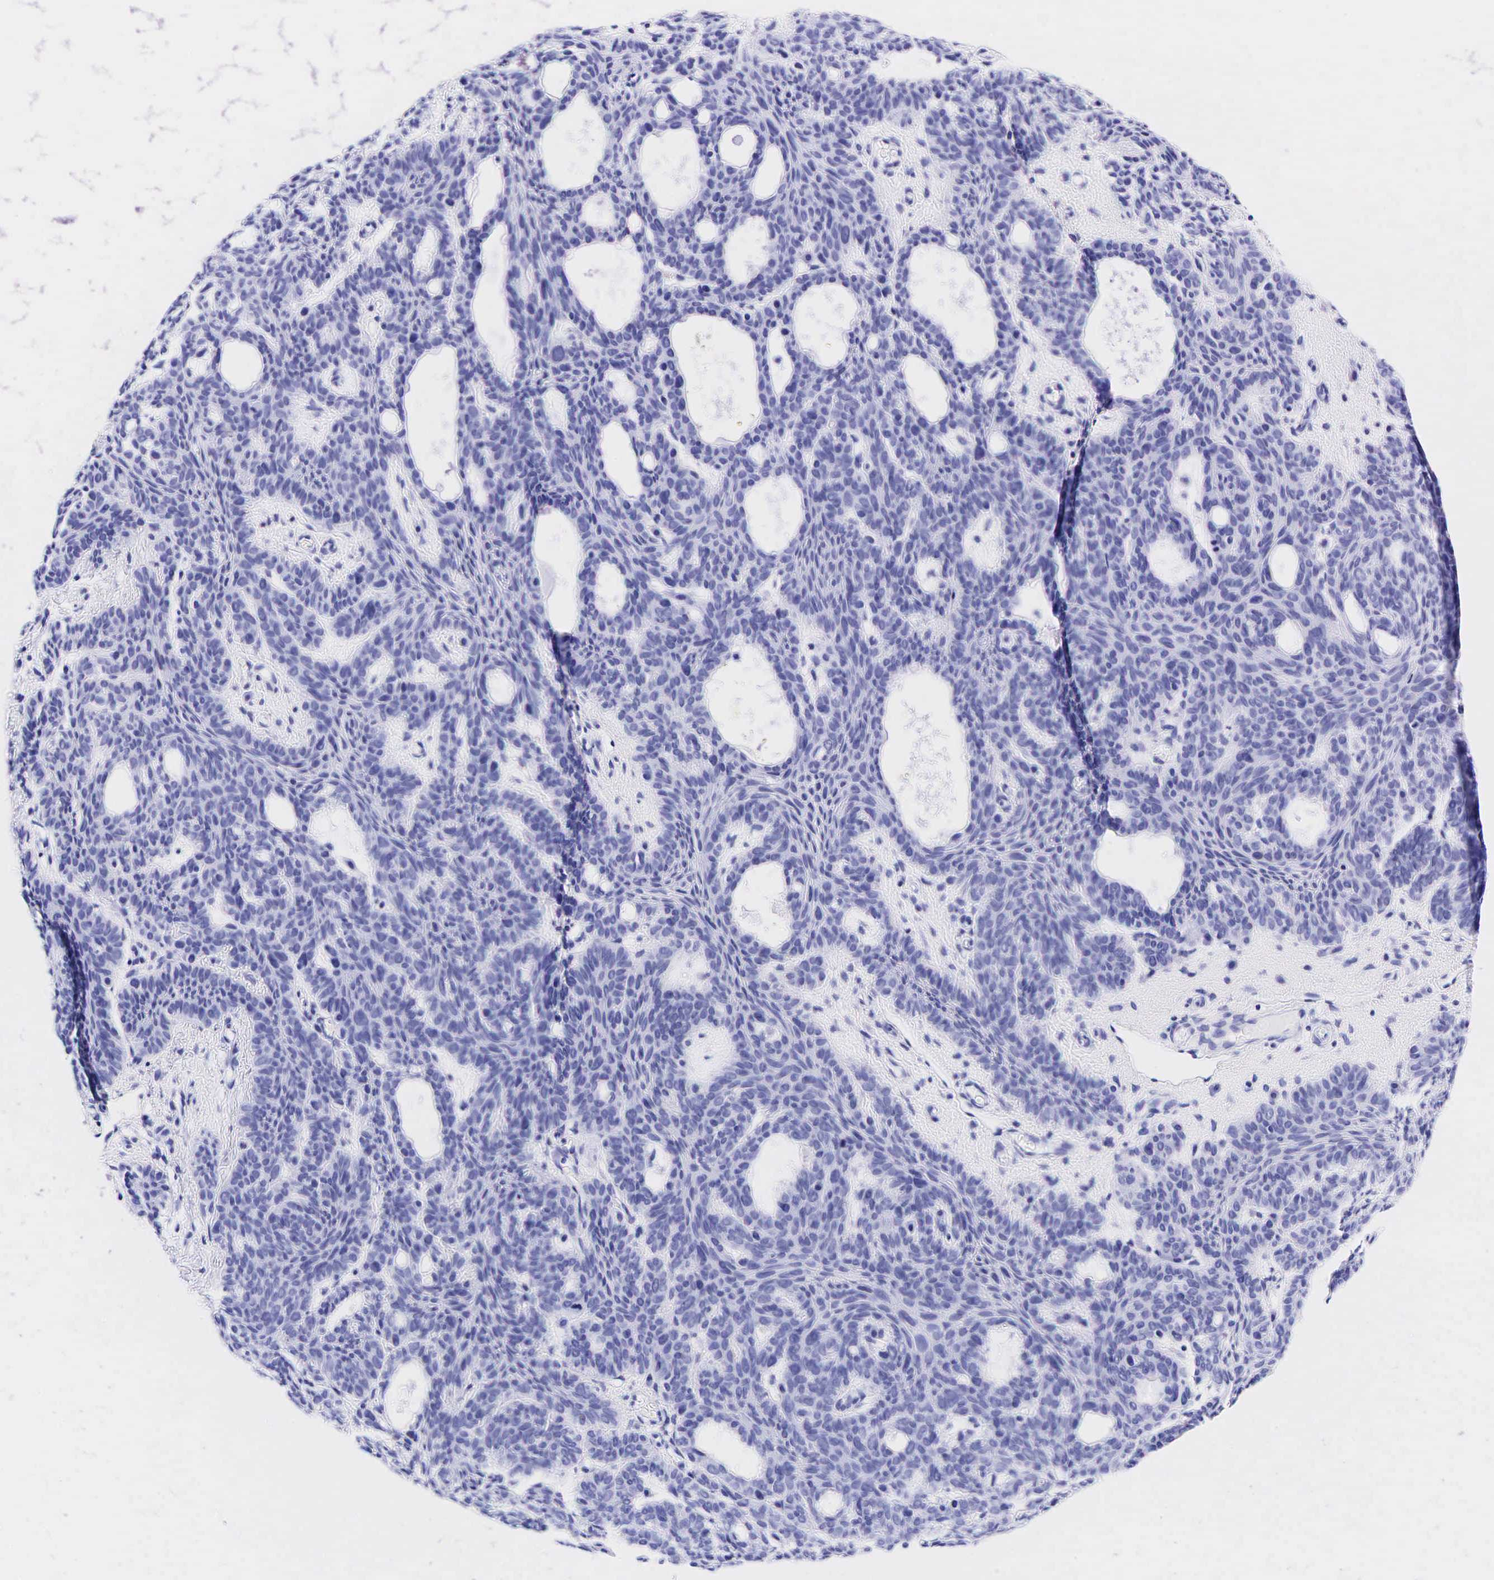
{"staining": {"intensity": "negative", "quantity": "none", "location": "none"}, "tissue": "skin cancer", "cell_type": "Tumor cells", "image_type": "cancer", "snomed": [{"axis": "morphology", "description": "Basal cell carcinoma"}, {"axis": "topography", "description": "Skin"}], "caption": "This is an immunohistochemistry photomicrograph of skin cancer (basal cell carcinoma). There is no expression in tumor cells.", "gene": "GAST", "patient": {"sex": "male", "age": 44}}